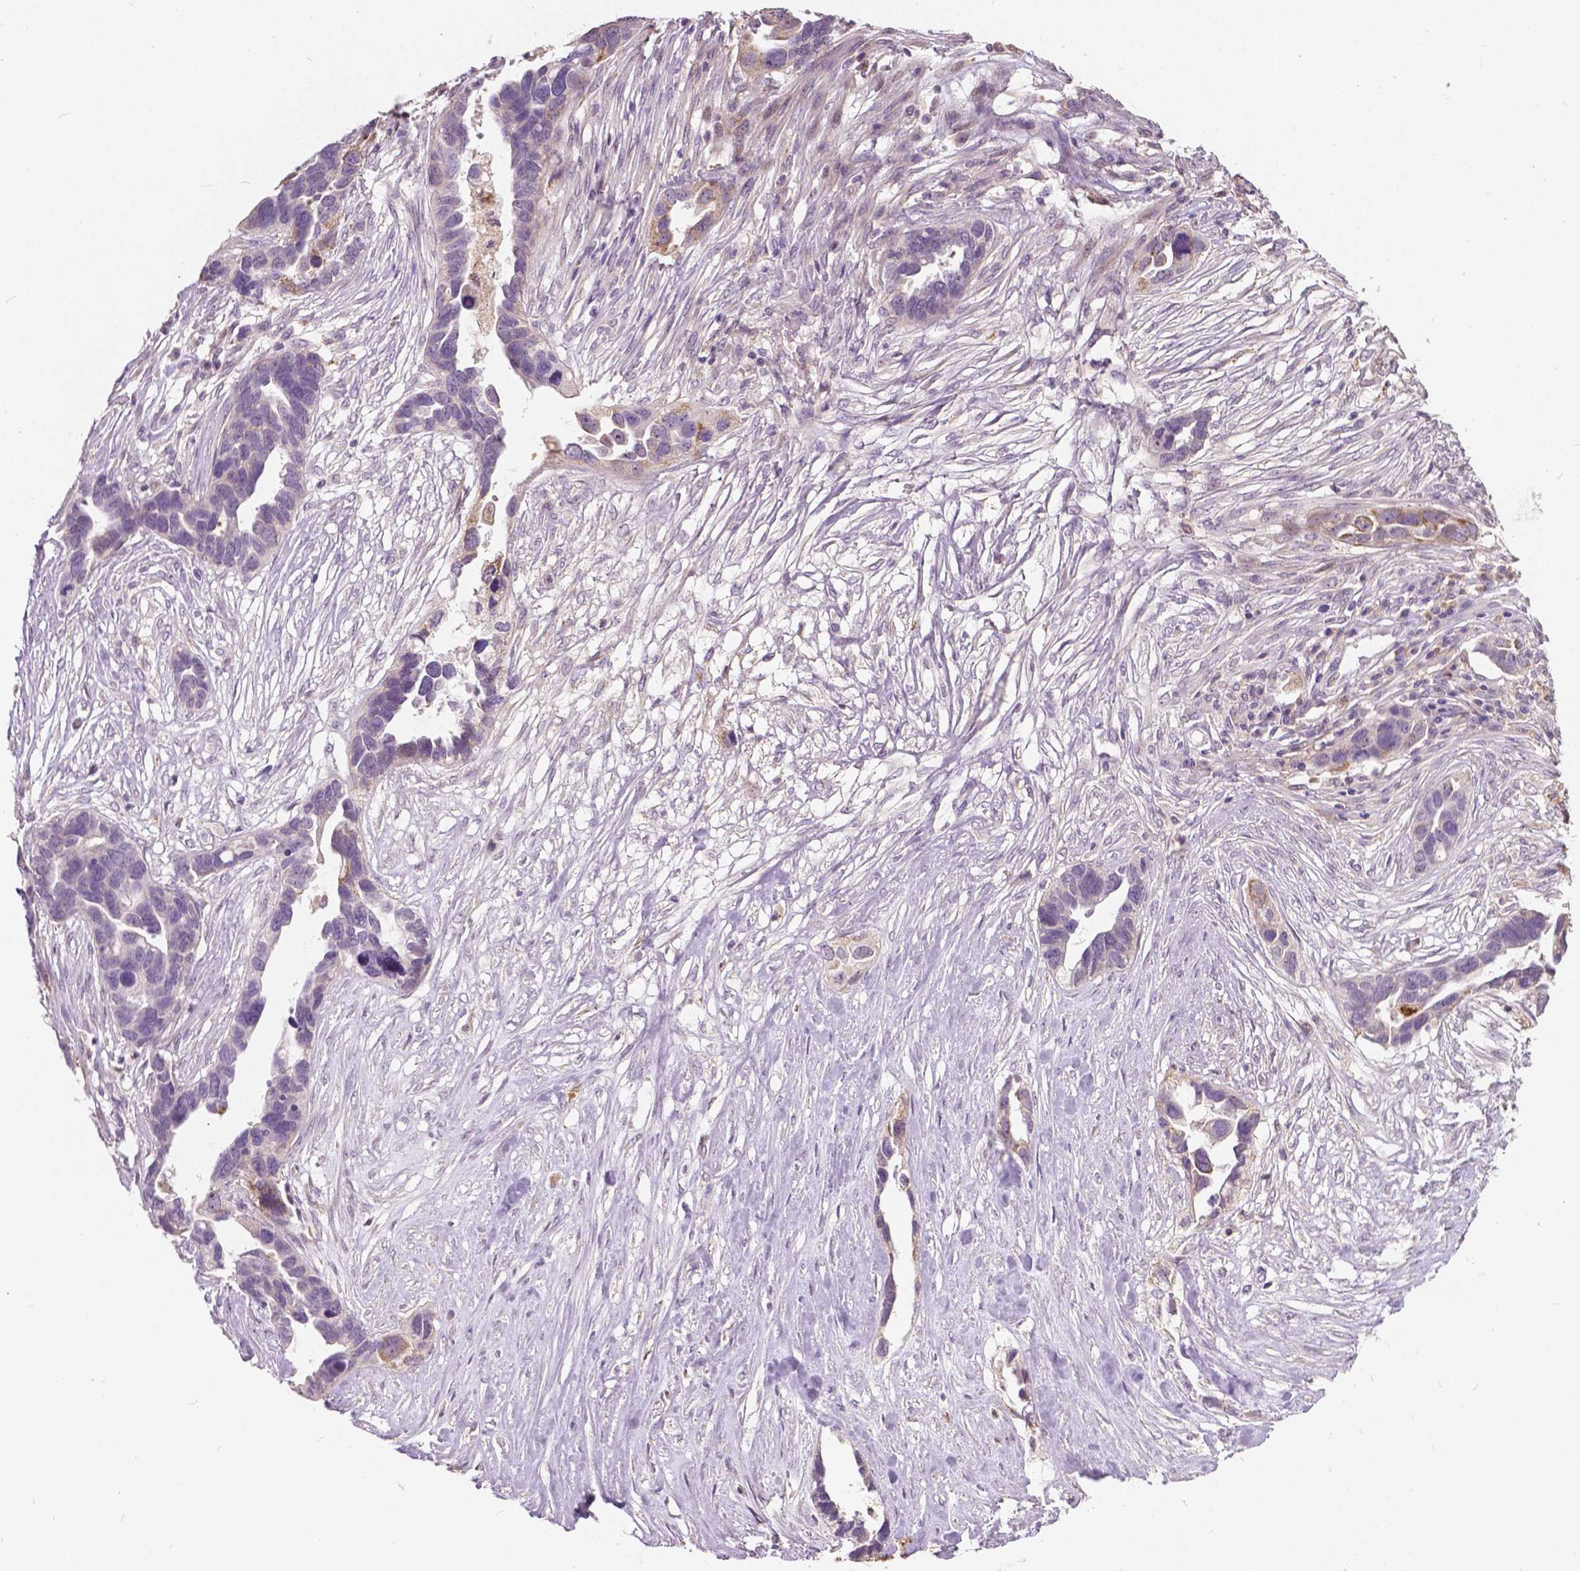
{"staining": {"intensity": "moderate", "quantity": "<25%", "location": "cytoplasmic/membranous"}, "tissue": "ovarian cancer", "cell_type": "Tumor cells", "image_type": "cancer", "snomed": [{"axis": "morphology", "description": "Cystadenocarcinoma, serous, NOS"}, {"axis": "topography", "description": "Ovary"}], "caption": "A high-resolution photomicrograph shows immunohistochemistry (IHC) staining of serous cystadenocarcinoma (ovarian), which reveals moderate cytoplasmic/membranous positivity in about <25% of tumor cells.", "gene": "DLX6", "patient": {"sex": "female", "age": 54}}